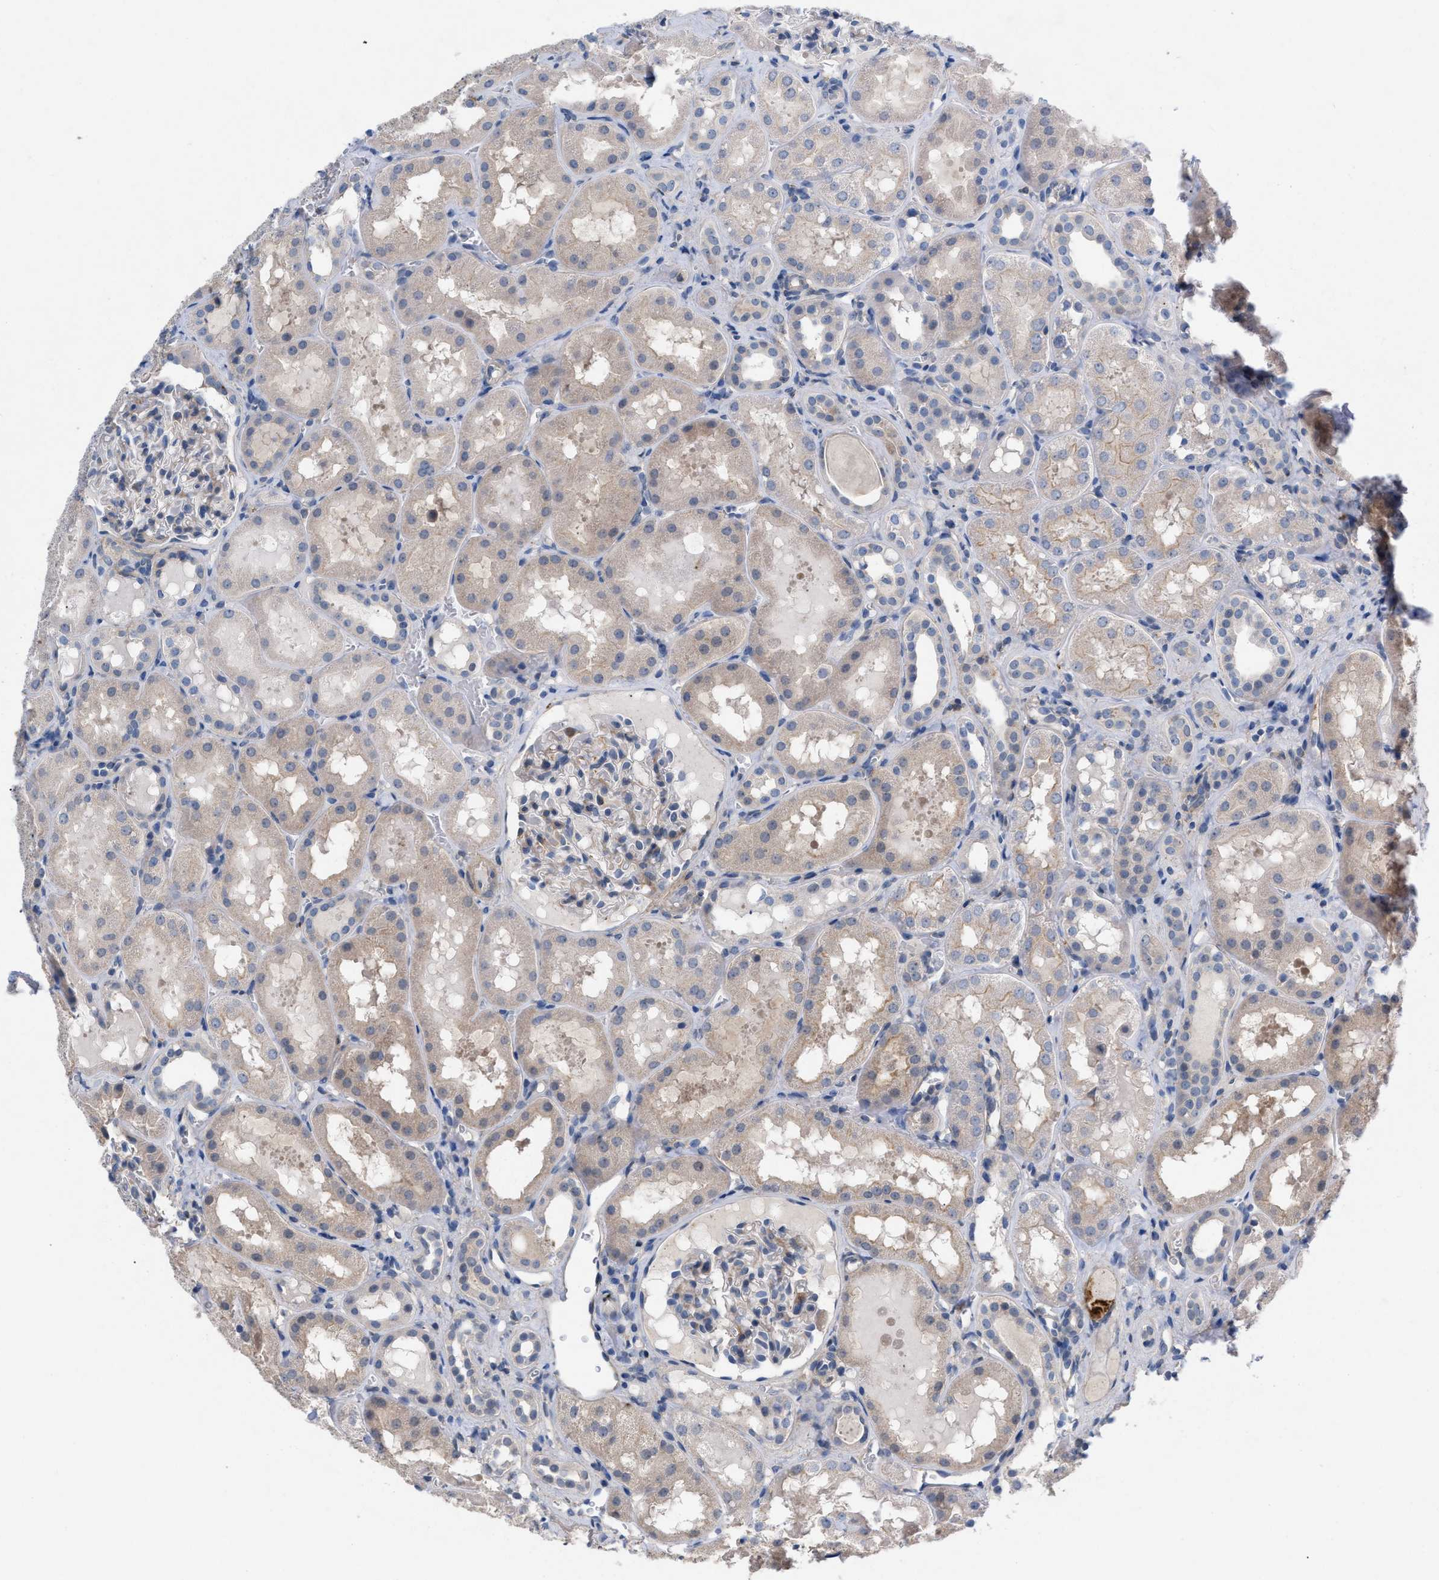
{"staining": {"intensity": "weak", "quantity": "<25%", "location": "cytoplasmic/membranous"}, "tissue": "kidney", "cell_type": "Cells in glomeruli", "image_type": "normal", "snomed": [{"axis": "morphology", "description": "Normal tissue, NOS"}, {"axis": "topography", "description": "Kidney"}, {"axis": "topography", "description": "Urinary bladder"}], "caption": "Human kidney stained for a protein using immunohistochemistry (IHC) exhibits no positivity in cells in glomeruli.", "gene": "TMEM131", "patient": {"sex": "male", "age": 16}}